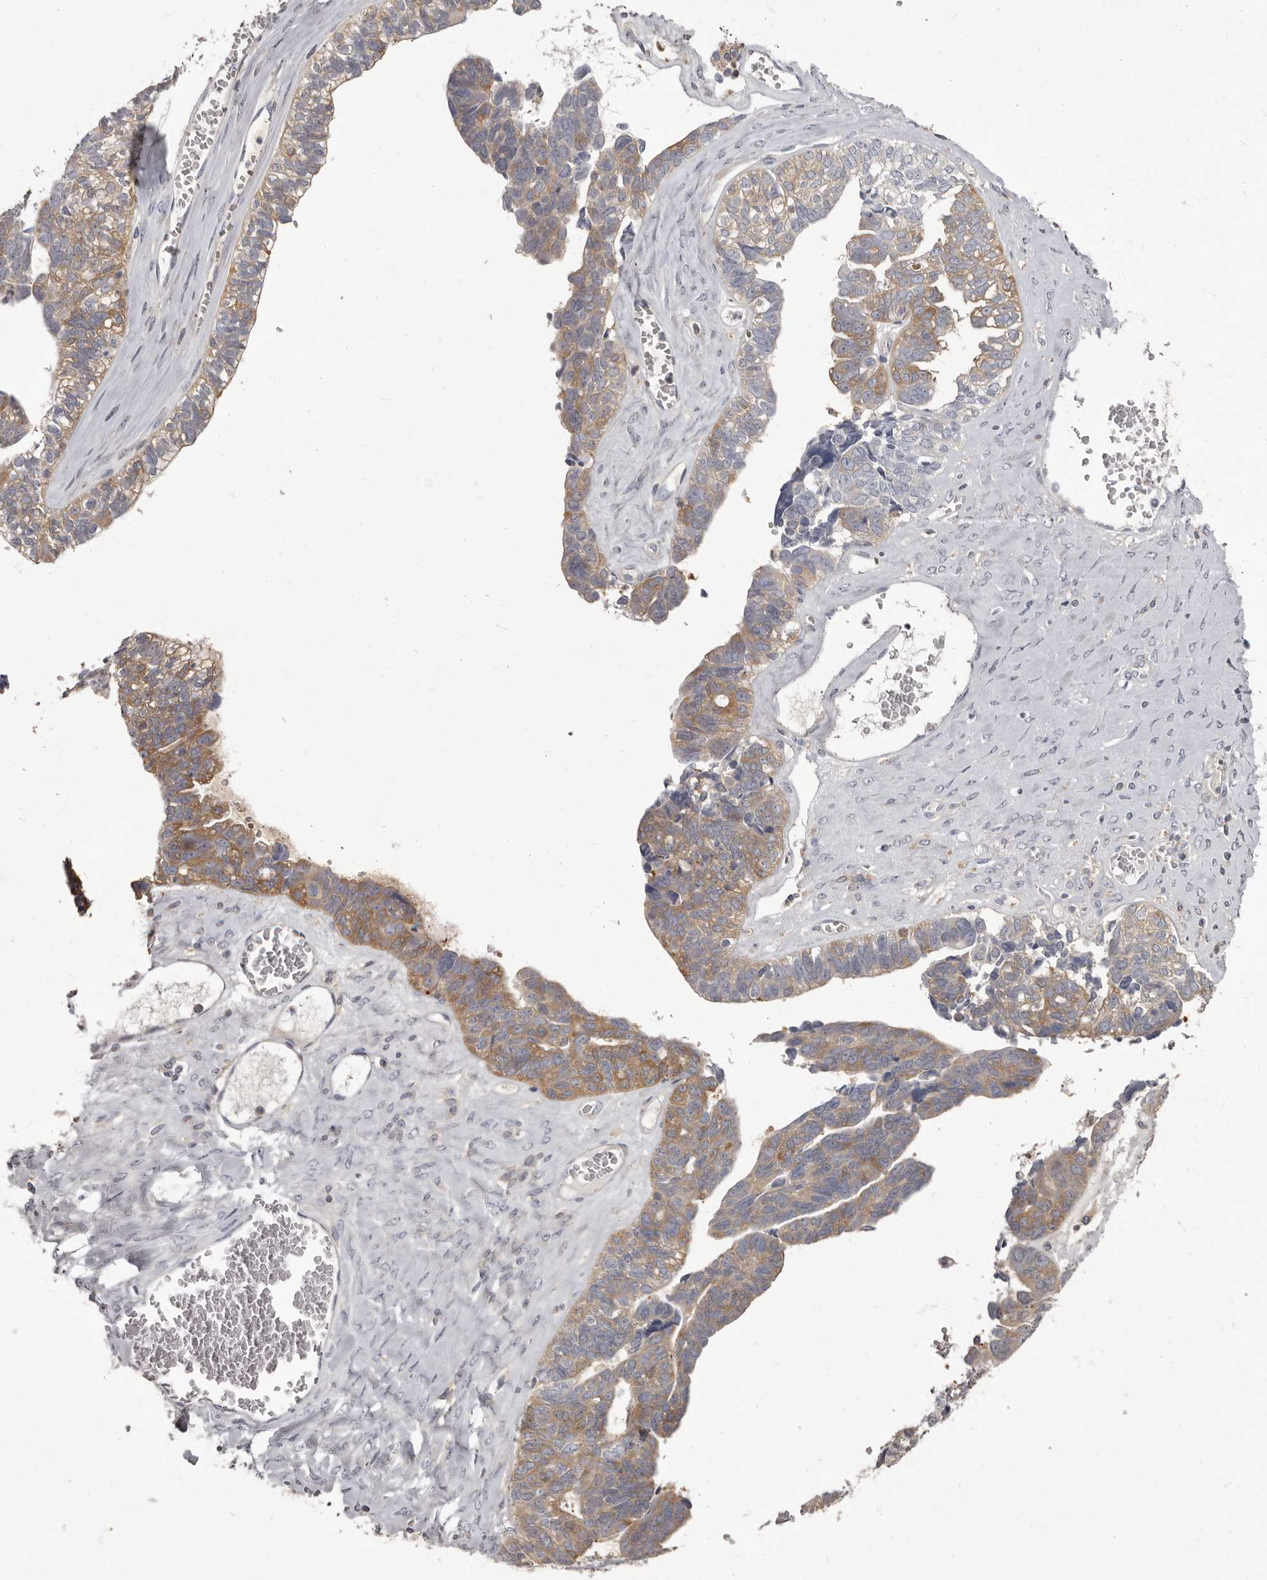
{"staining": {"intensity": "moderate", "quantity": "<25%", "location": "cytoplasmic/membranous"}, "tissue": "ovarian cancer", "cell_type": "Tumor cells", "image_type": "cancer", "snomed": [{"axis": "morphology", "description": "Cystadenocarcinoma, serous, NOS"}, {"axis": "topography", "description": "Ovary"}], "caption": "A brown stain highlights moderate cytoplasmic/membranous staining of a protein in human ovarian serous cystadenocarcinoma tumor cells. Using DAB (3,3'-diaminobenzidine) (brown) and hematoxylin (blue) stains, captured at high magnification using brightfield microscopy.", "gene": "APEH", "patient": {"sex": "female", "age": 79}}